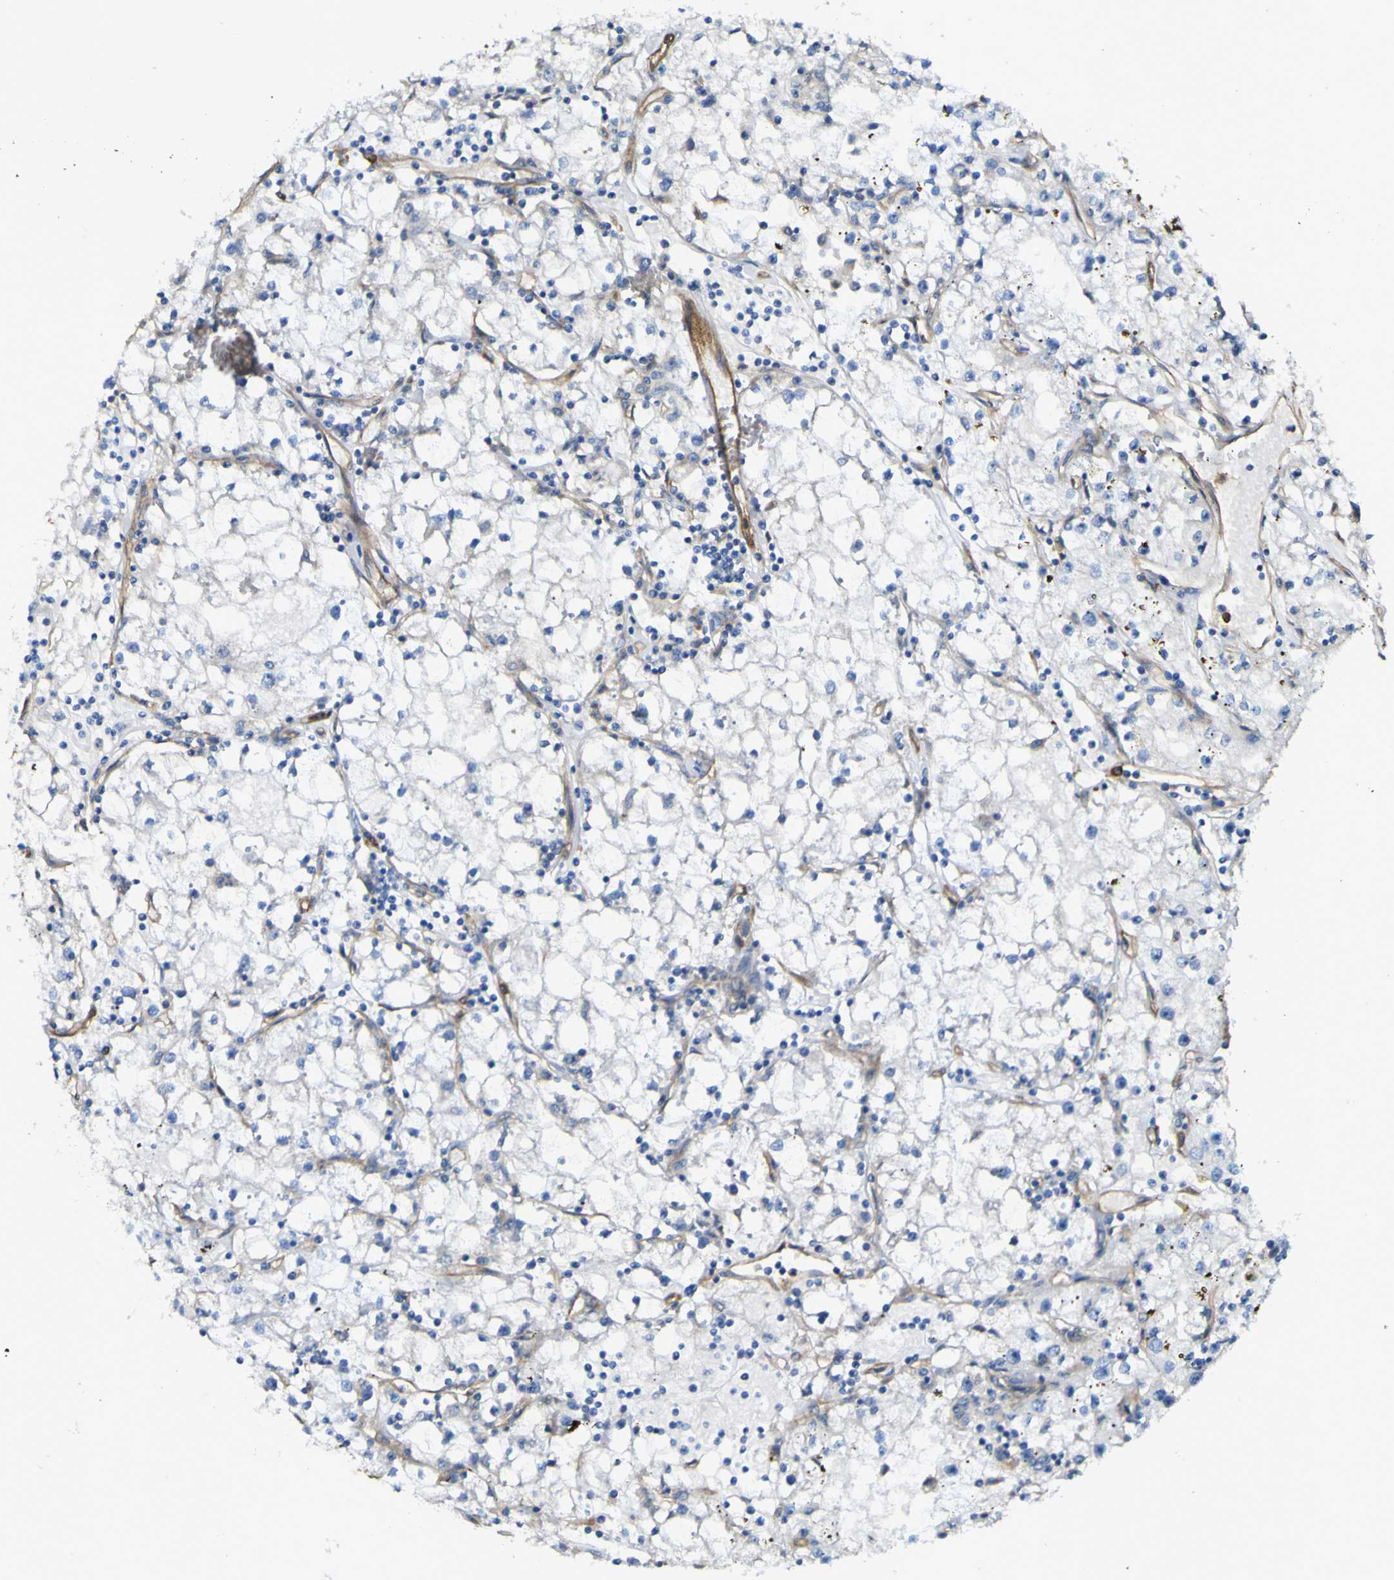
{"staining": {"intensity": "negative", "quantity": "none", "location": "none"}, "tissue": "renal cancer", "cell_type": "Tumor cells", "image_type": "cancer", "snomed": [{"axis": "morphology", "description": "Adenocarcinoma, NOS"}, {"axis": "topography", "description": "Kidney"}], "caption": "The micrograph reveals no staining of tumor cells in adenocarcinoma (renal).", "gene": "CD93", "patient": {"sex": "male", "age": 56}}